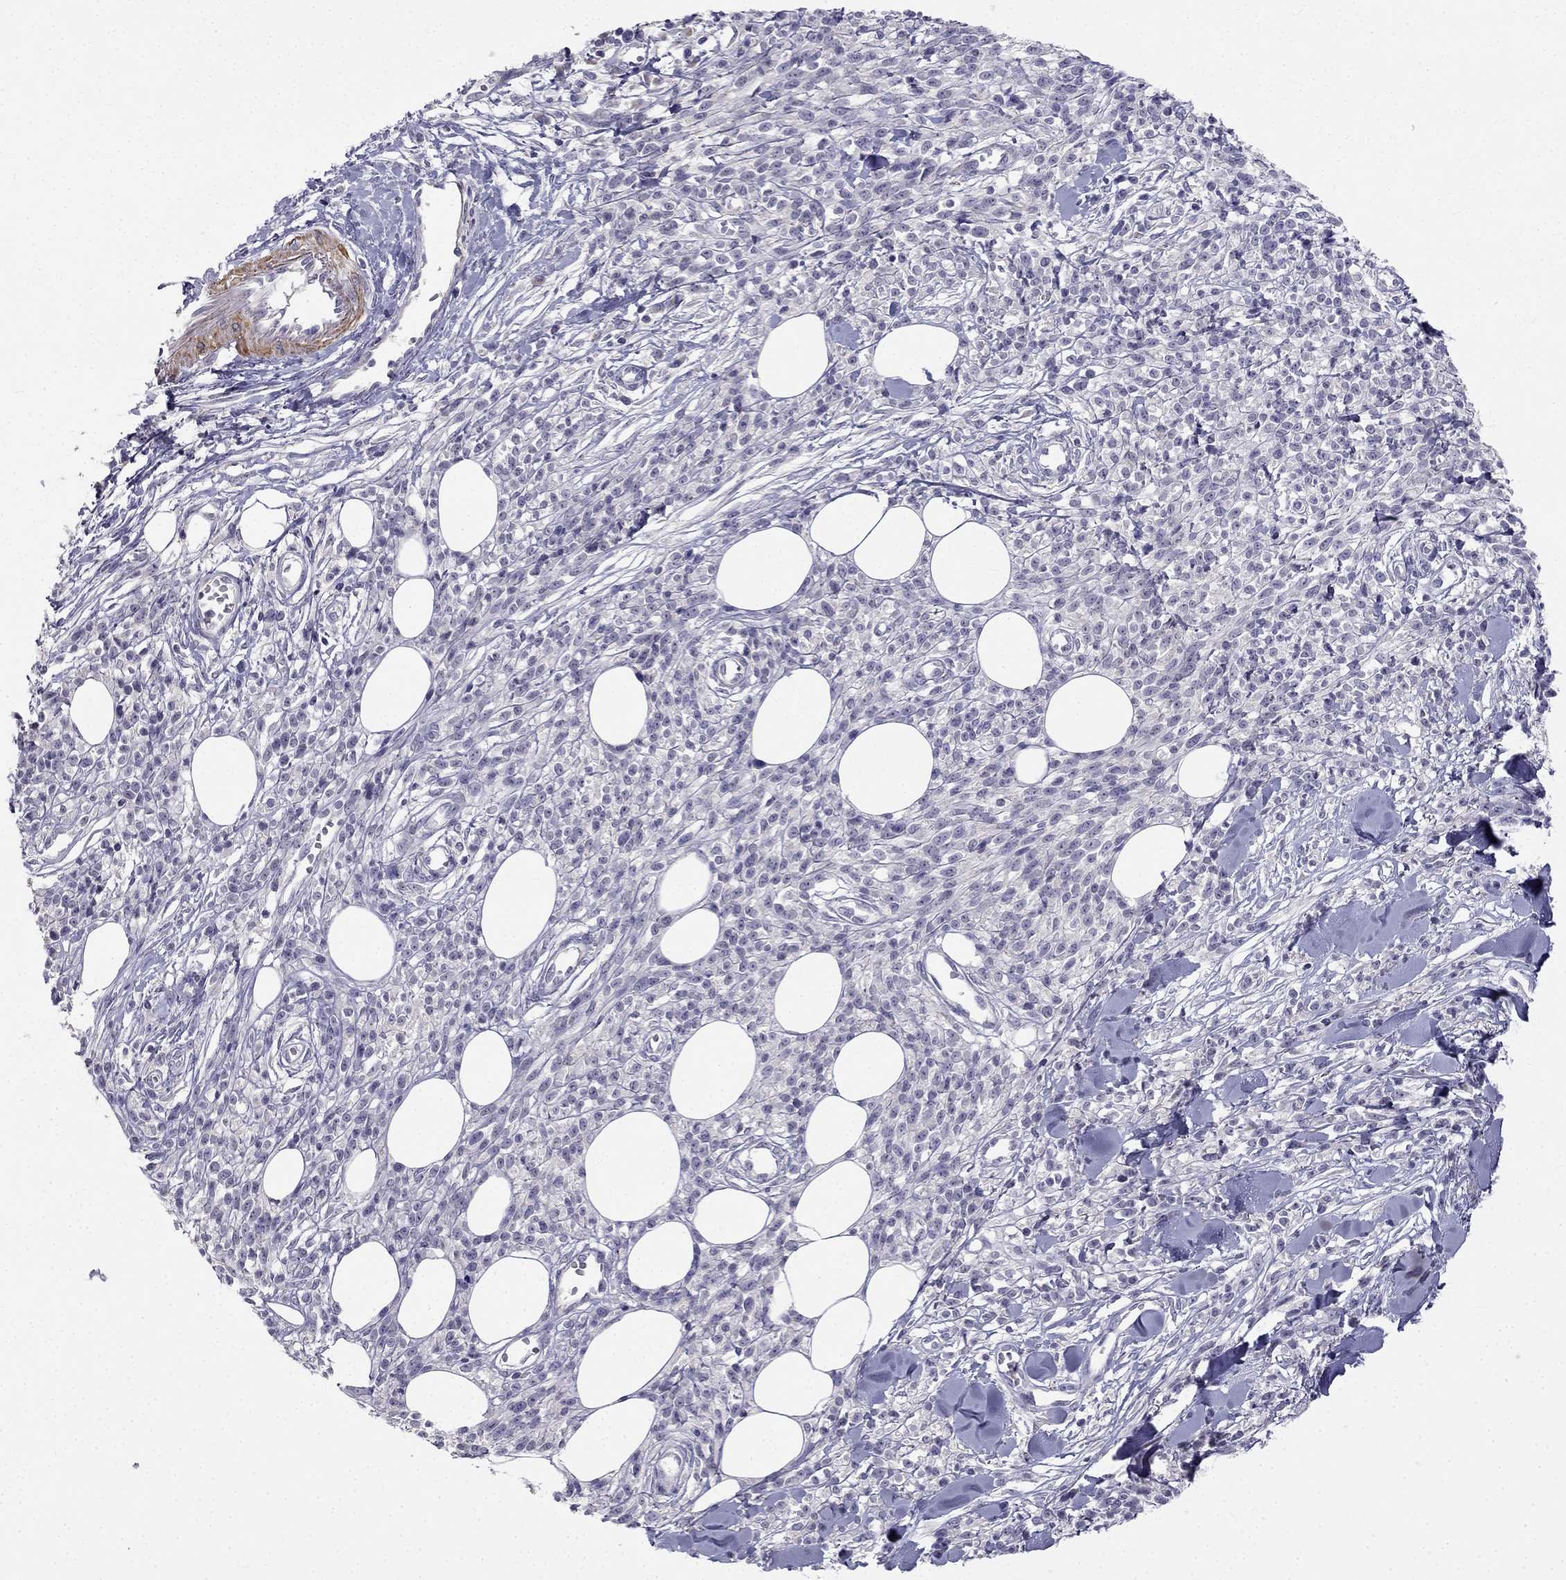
{"staining": {"intensity": "negative", "quantity": "none", "location": "none"}, "tissue": "melanoma", "cell_type": "Tumor cells", "image_type": "cancer", "snomed": [{"axis": "morphology", "description": "Malignant melanoma, NOS"}, {"axis": "topography", "description": "Skin"}, {"axis": "topography", "description": "Skin of trunk"}], "caption": "The micrograph shows no significant expression in tumor cells of malignant melanoma. Nuclei are stained in blue.", "gene": "C16orf89", "patient": {"sex": "male", "age": 74}}